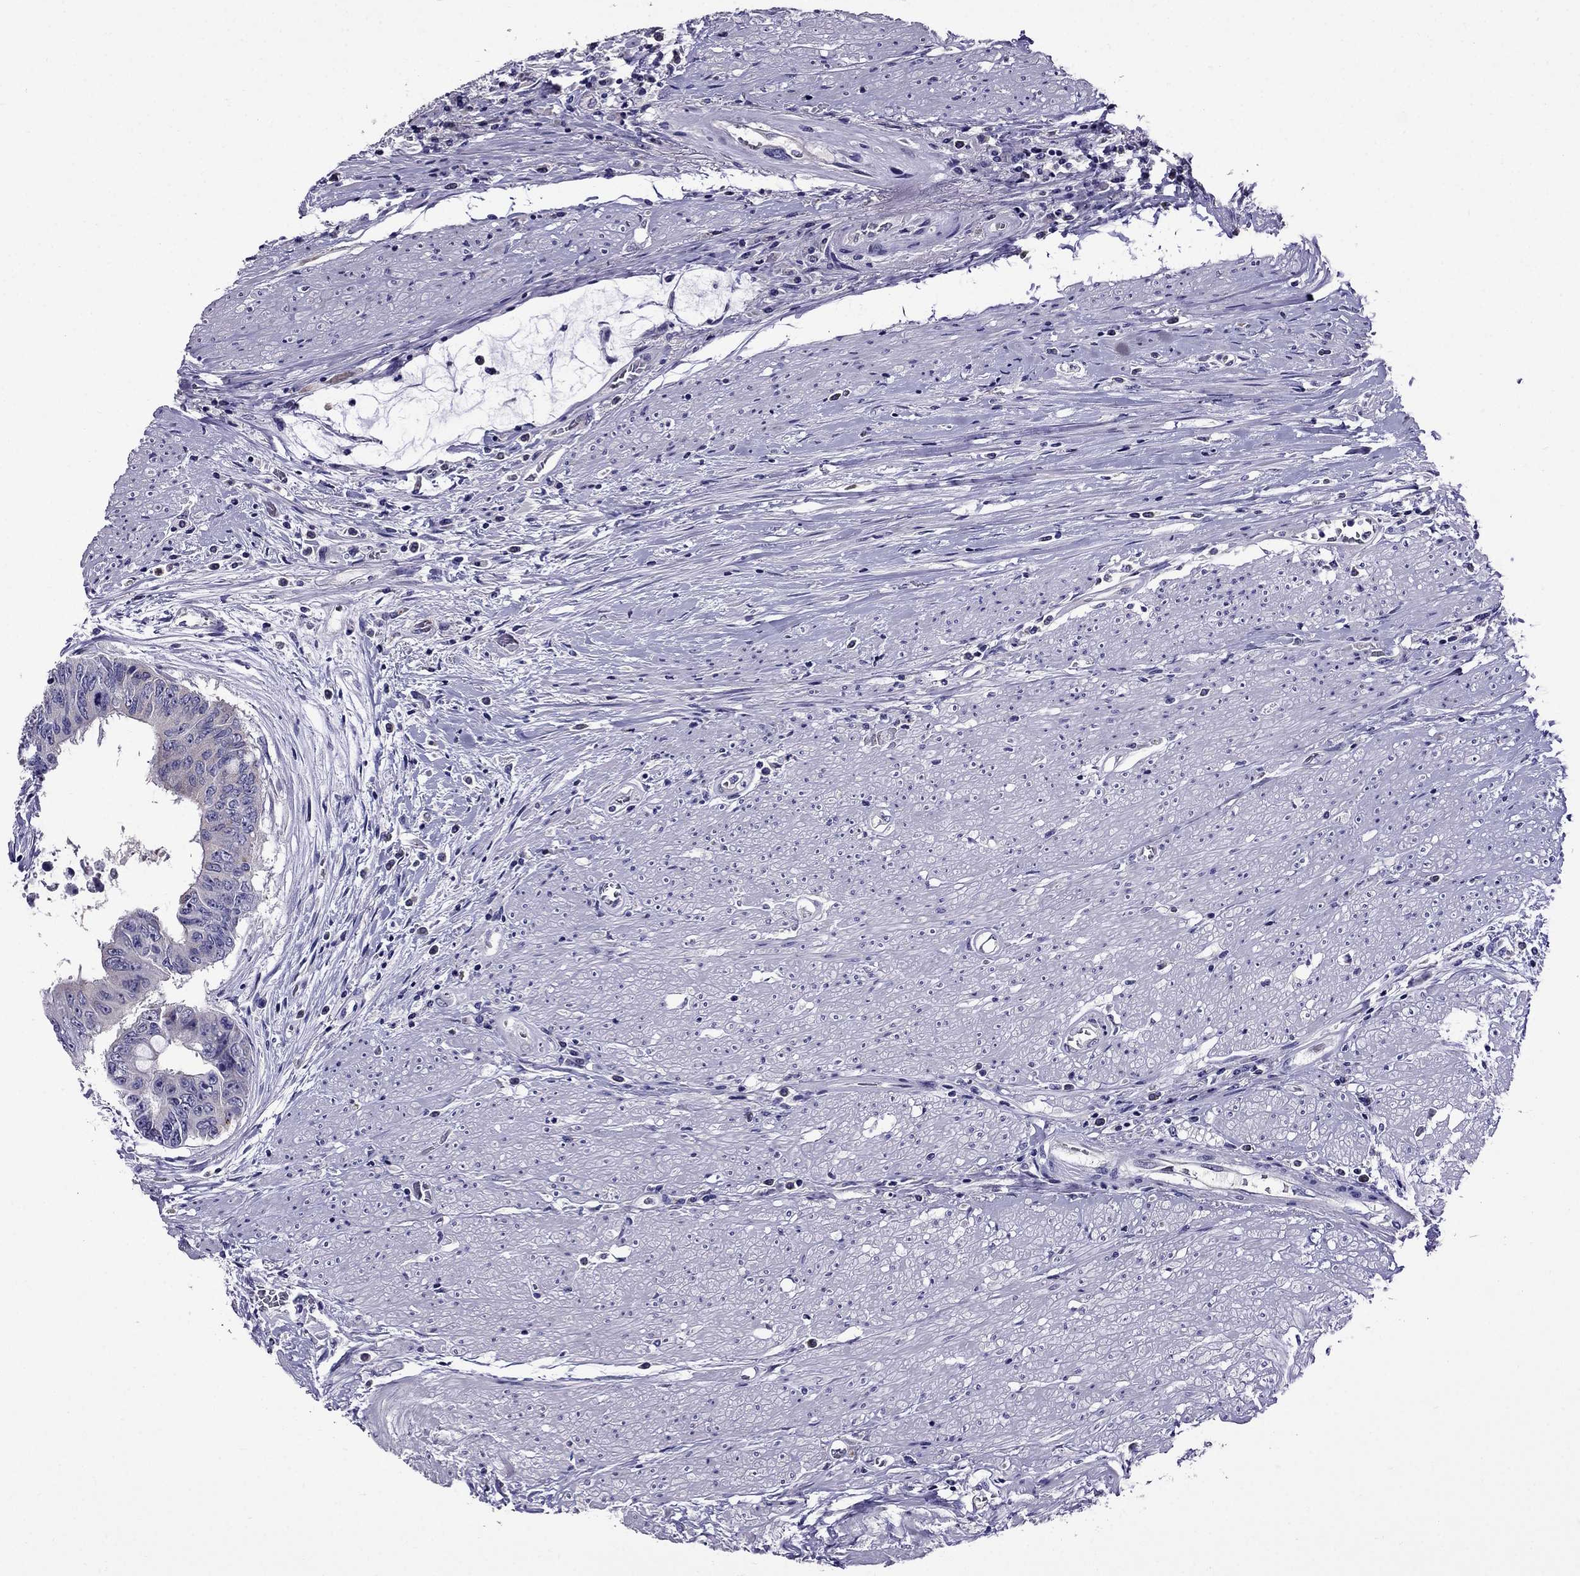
{"staining": {"intensity": "negative", "quantity": "none", "location": "none"}, "tissue": "colorectal cancer", "cell_type": "Tumor cells", "image_type": "cancer", "snomed": [{"axis": "morphology", "description": "Adenocarcinoma, NOS"}, {"axis": "topography", "description": "Rectum"}], "caption": "Immunohistochemical staining of colorectal cancer demonstrates no significant expression in tumor cells. (Stains: DAB (3,3'-diaminobenzidine) immunohistochemistry with hematoxylin counter stain, Microscopy: brightfield microscopy at high magnification).", "gene": "OXCT2", "patient": {"sex": "male", "age": 59}}